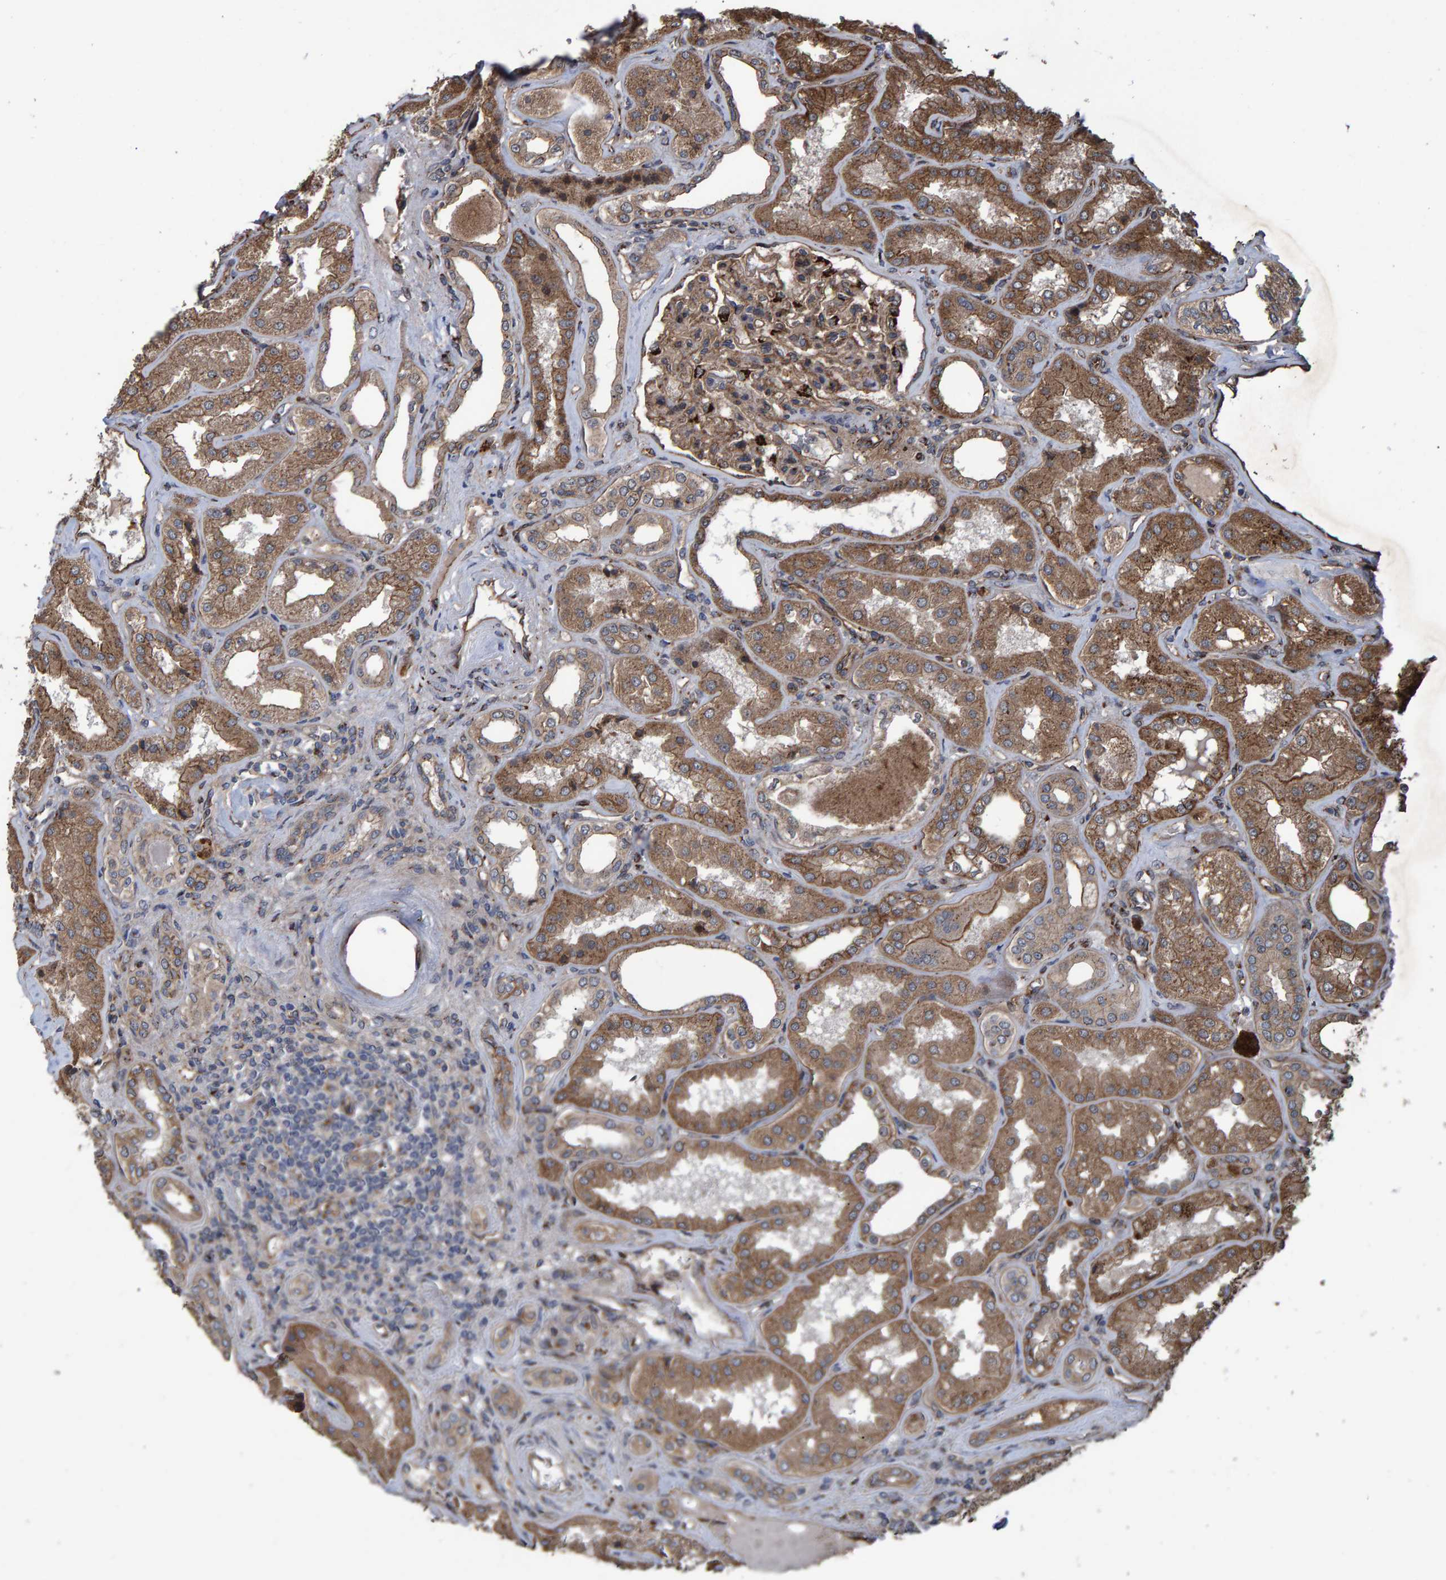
{"staining": {"intensity": "strong", "quantity": "25%-75%", "location": "cytoplasmic/membranous,nuclear"}, "tissue": "kidney", "cell_type": "Cells in glomeruli", "image_type": "normal", "snomed": [{"axis": "morphology", "description": "Normal tissue, NOS"}, {"axis": "topography", "description": "Kidney"}], "caption": "IHC of benign human kidney displays high levels of strong cytoplasmic/membranous,nuclear positivity in approximately 25%-75% of cells in glomeruli. The staining is performed using DAB brown chromogen to label protein expression. The nuclei are counter-stained blue using hematoxylin.", "gene": "TRIM68", "patient": {"sex": "female", "age": 56}}